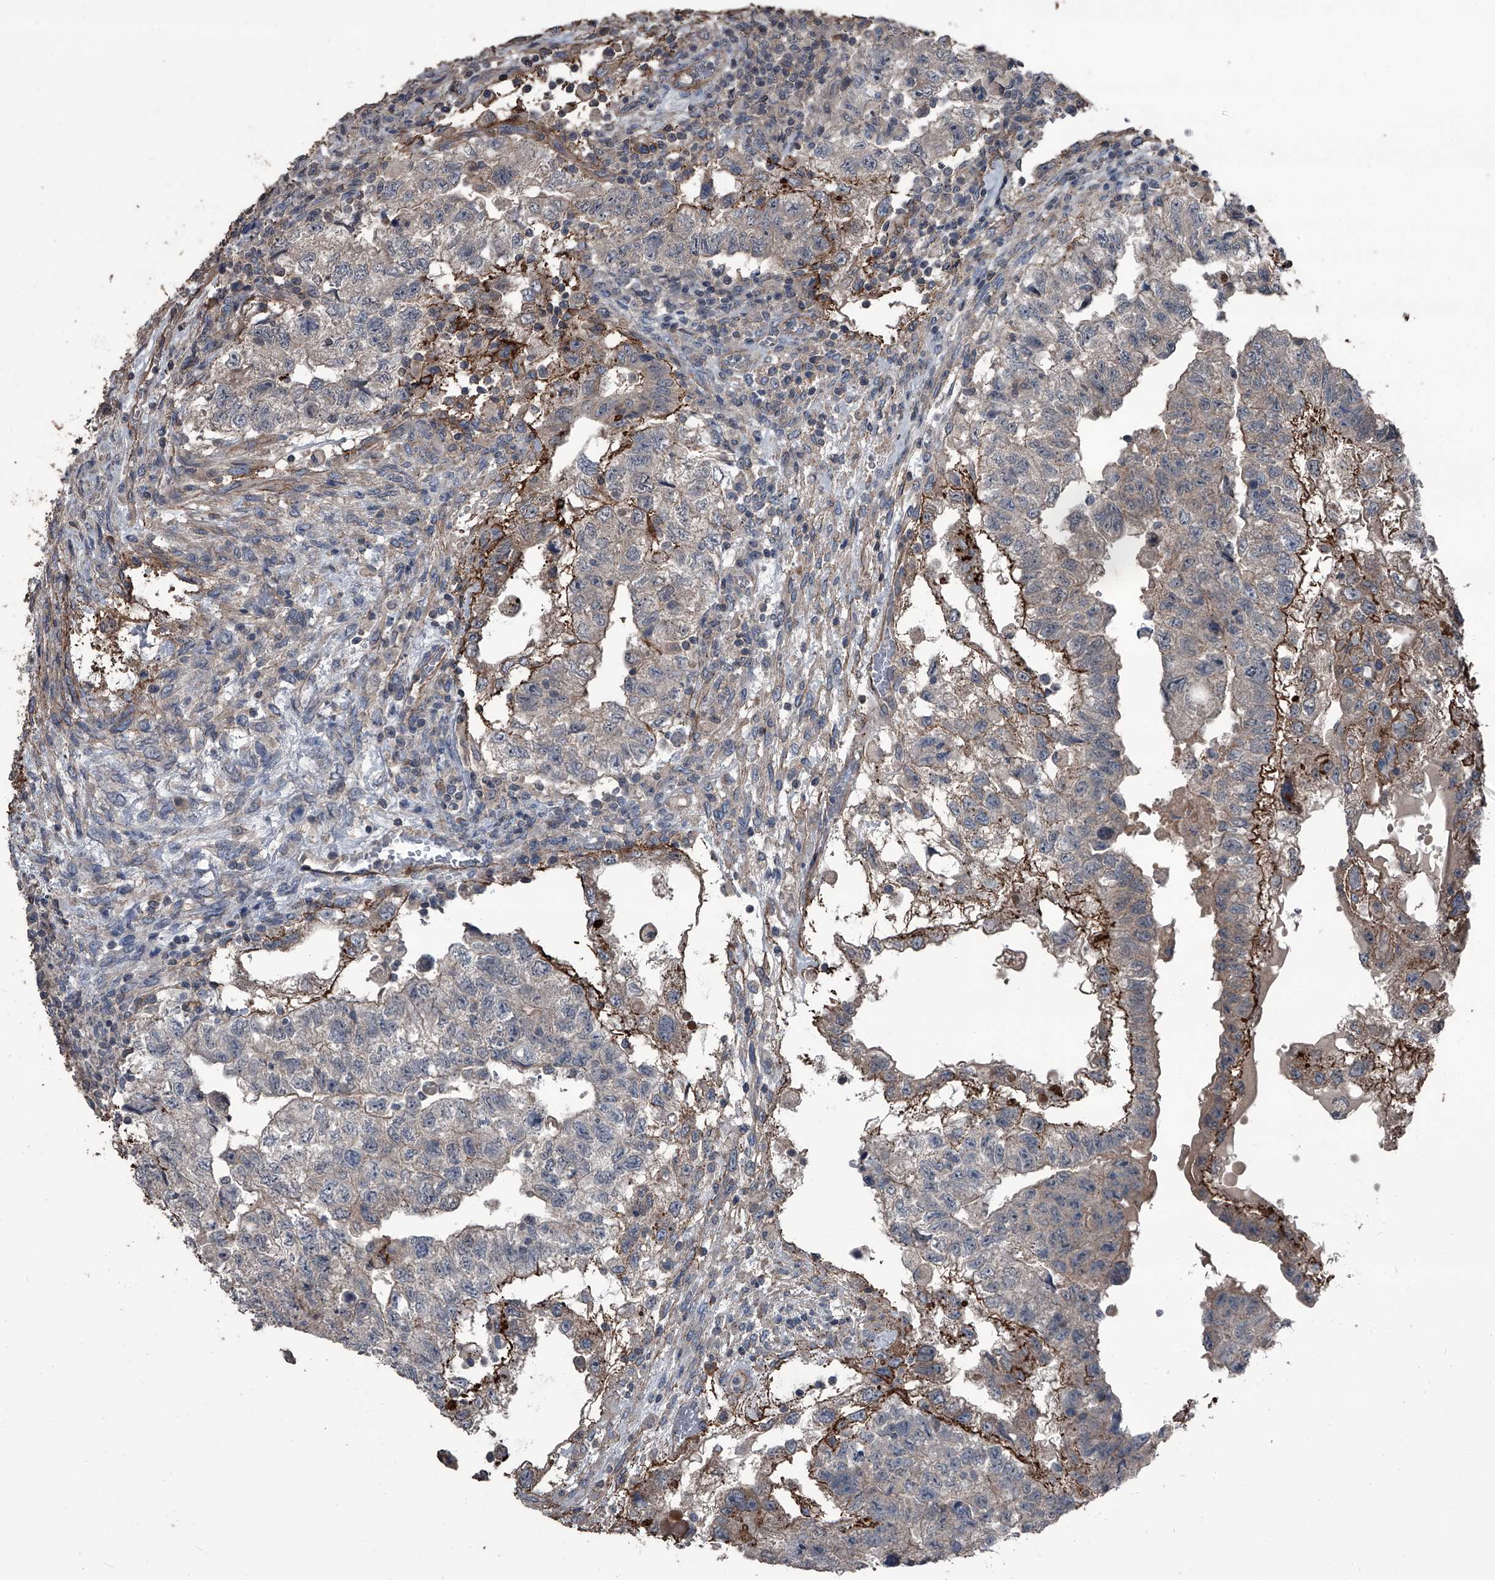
{"staining": {"intensity": "moderate", "quantity": "<25%", "location": "cytoplasmic/membranous"}, "tissue": "testis cancer", "cell_type": "Tumor cells", "image_type": "cancer", "snomed": [{"axis": "morphology", "description": "Carcinoma, Embryonal, NOS"}, {"axis": "topography", "description": "Testis"}], "caption": "Embryonal carcinoma (testis) stained for a protein demonstrates moderate cytoplasmic/membranous positivity in tumor cells.", "gene": "OARD1", "patient": {"sex": "male", "age": 36}}